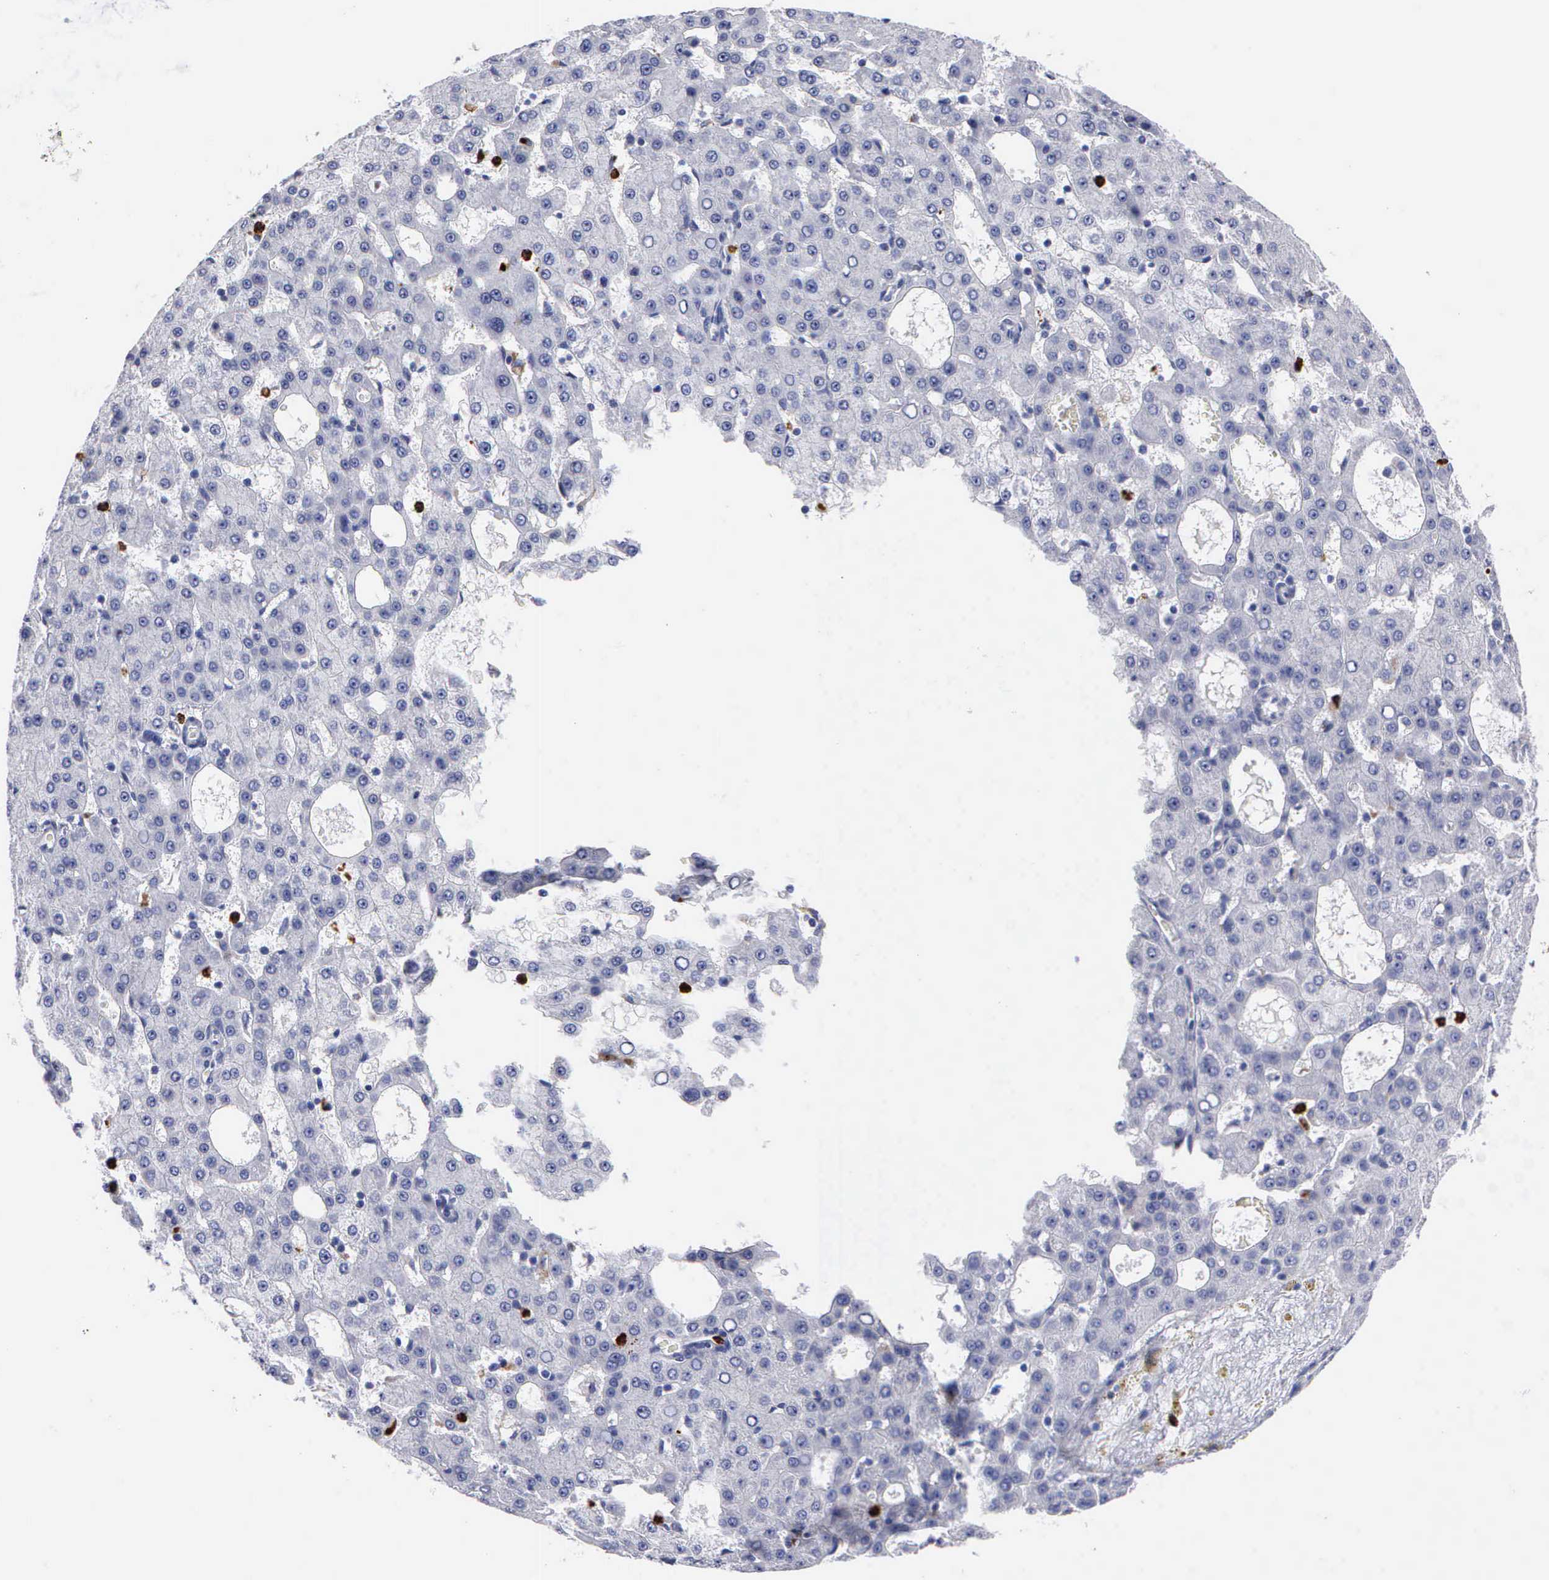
{"staining": {"intensity": "negative", "quantity": "none", "location": "none"}, "tissue": "liver cancer", "cell_type": "Tumor cells", "image_type": "cancer", "snomed": [{"axis": "morphology", "description": "Carcinoma, Hepatocellular, NOS"}, {"axis": "topography", "description": "Liver"}], "caption": "The immunohistochemistry photomicrograph has no significant expression in tumor cells of liver cancer tissue.", "gene": "CTSG", "patient": {"sex": "male", "age": 47}}